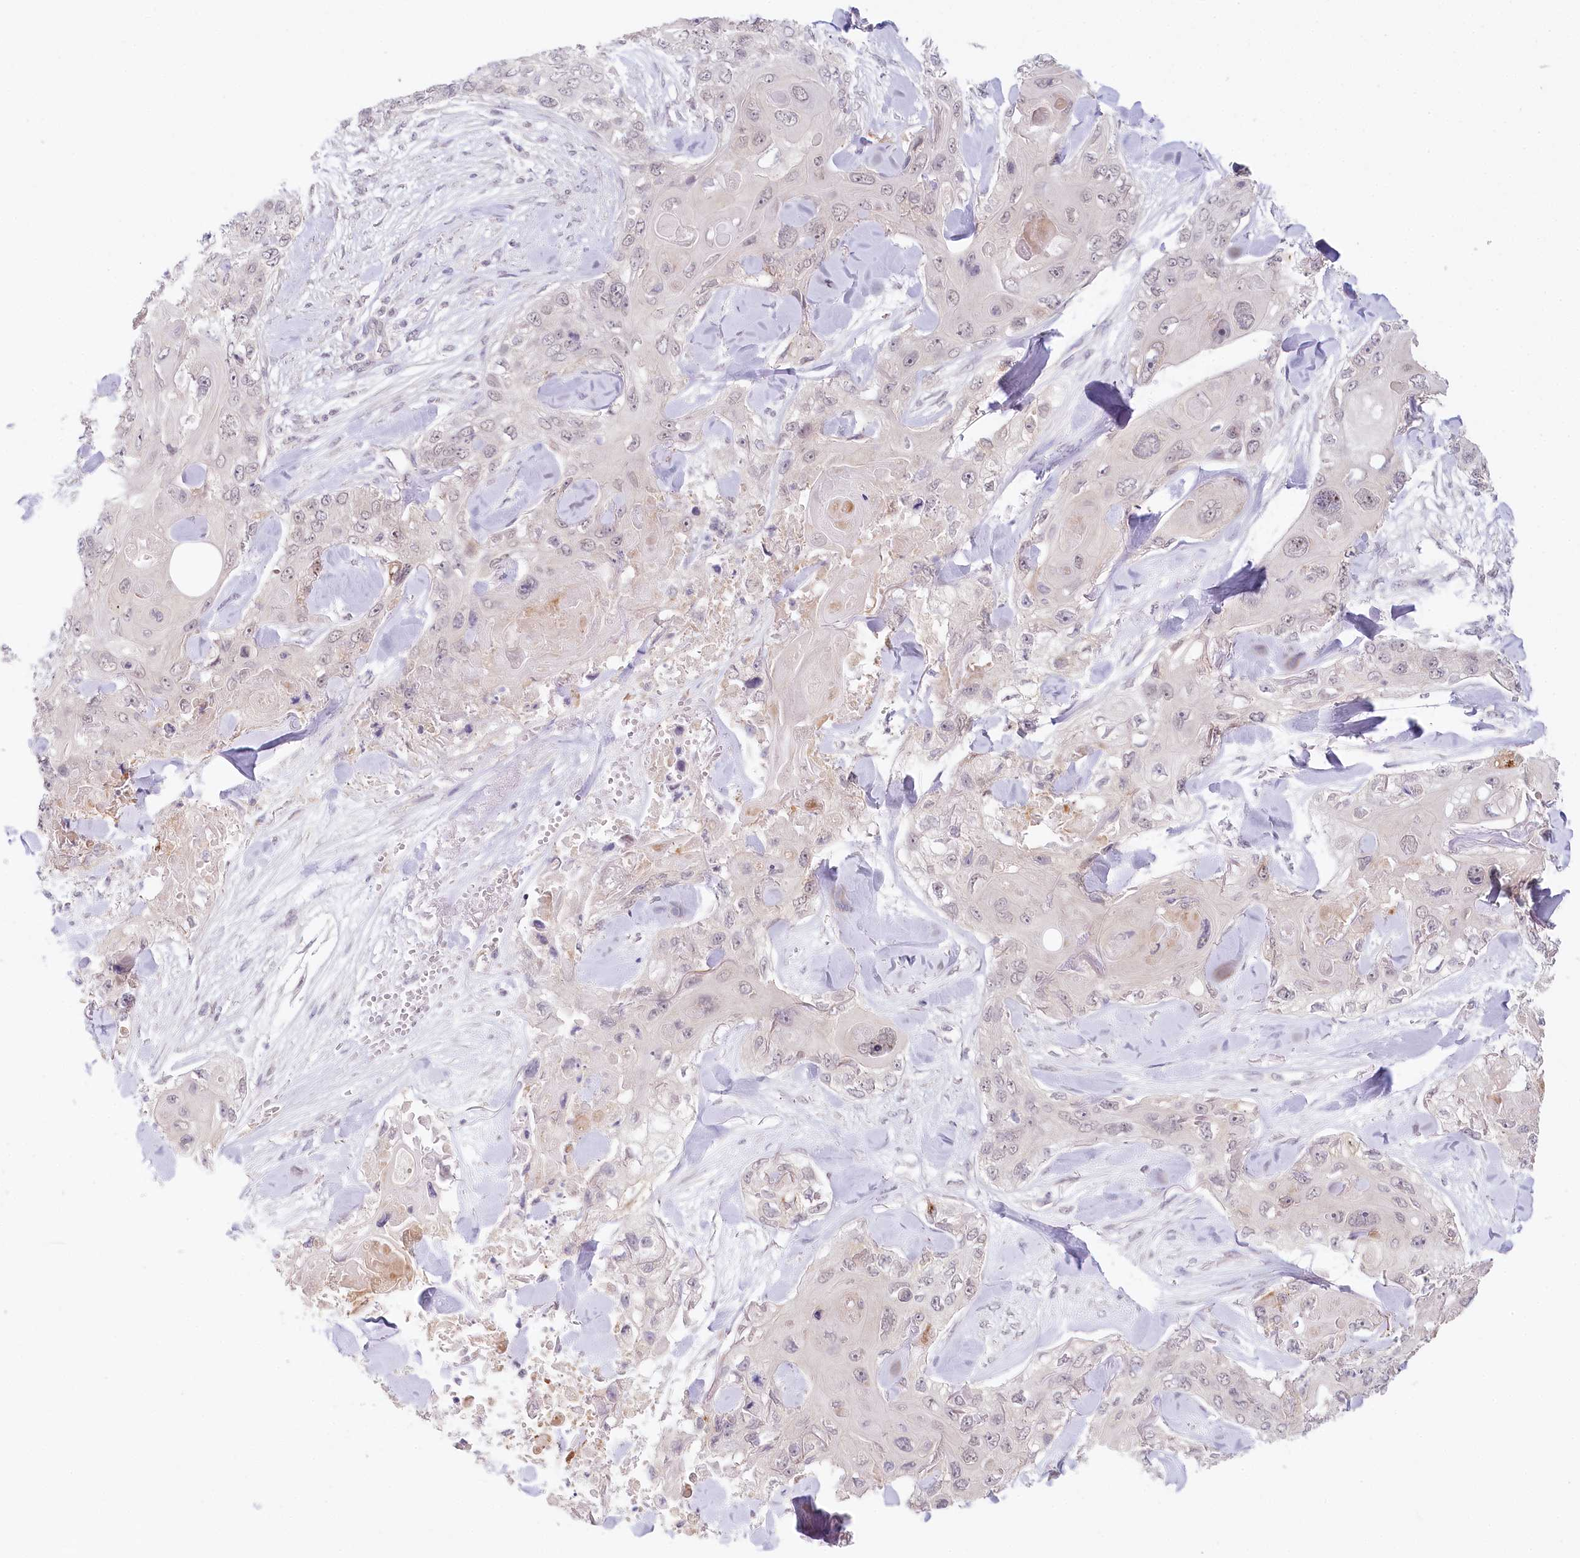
{"staining": {"intensity": "negative", "quantity": "none", "location": "none"}, "tissue": "skin cancer", "cell_type": "Tumor cells", "image_type": "cancer", "snomed": [{"axis": "morphology", "description": "Normal tissue, NOS"}, {"axis": "morphology", "description": "Squamous cell carcinoma, NOS"}, {"axis": "topography", "description": "Skin"}], "caption": "Skin squamous cell carcinoma stained for a protein using IHC exhibits no positivity tumor cells.", "gene": "AMTN", "patient": {"sex": "male", "age": 72}}